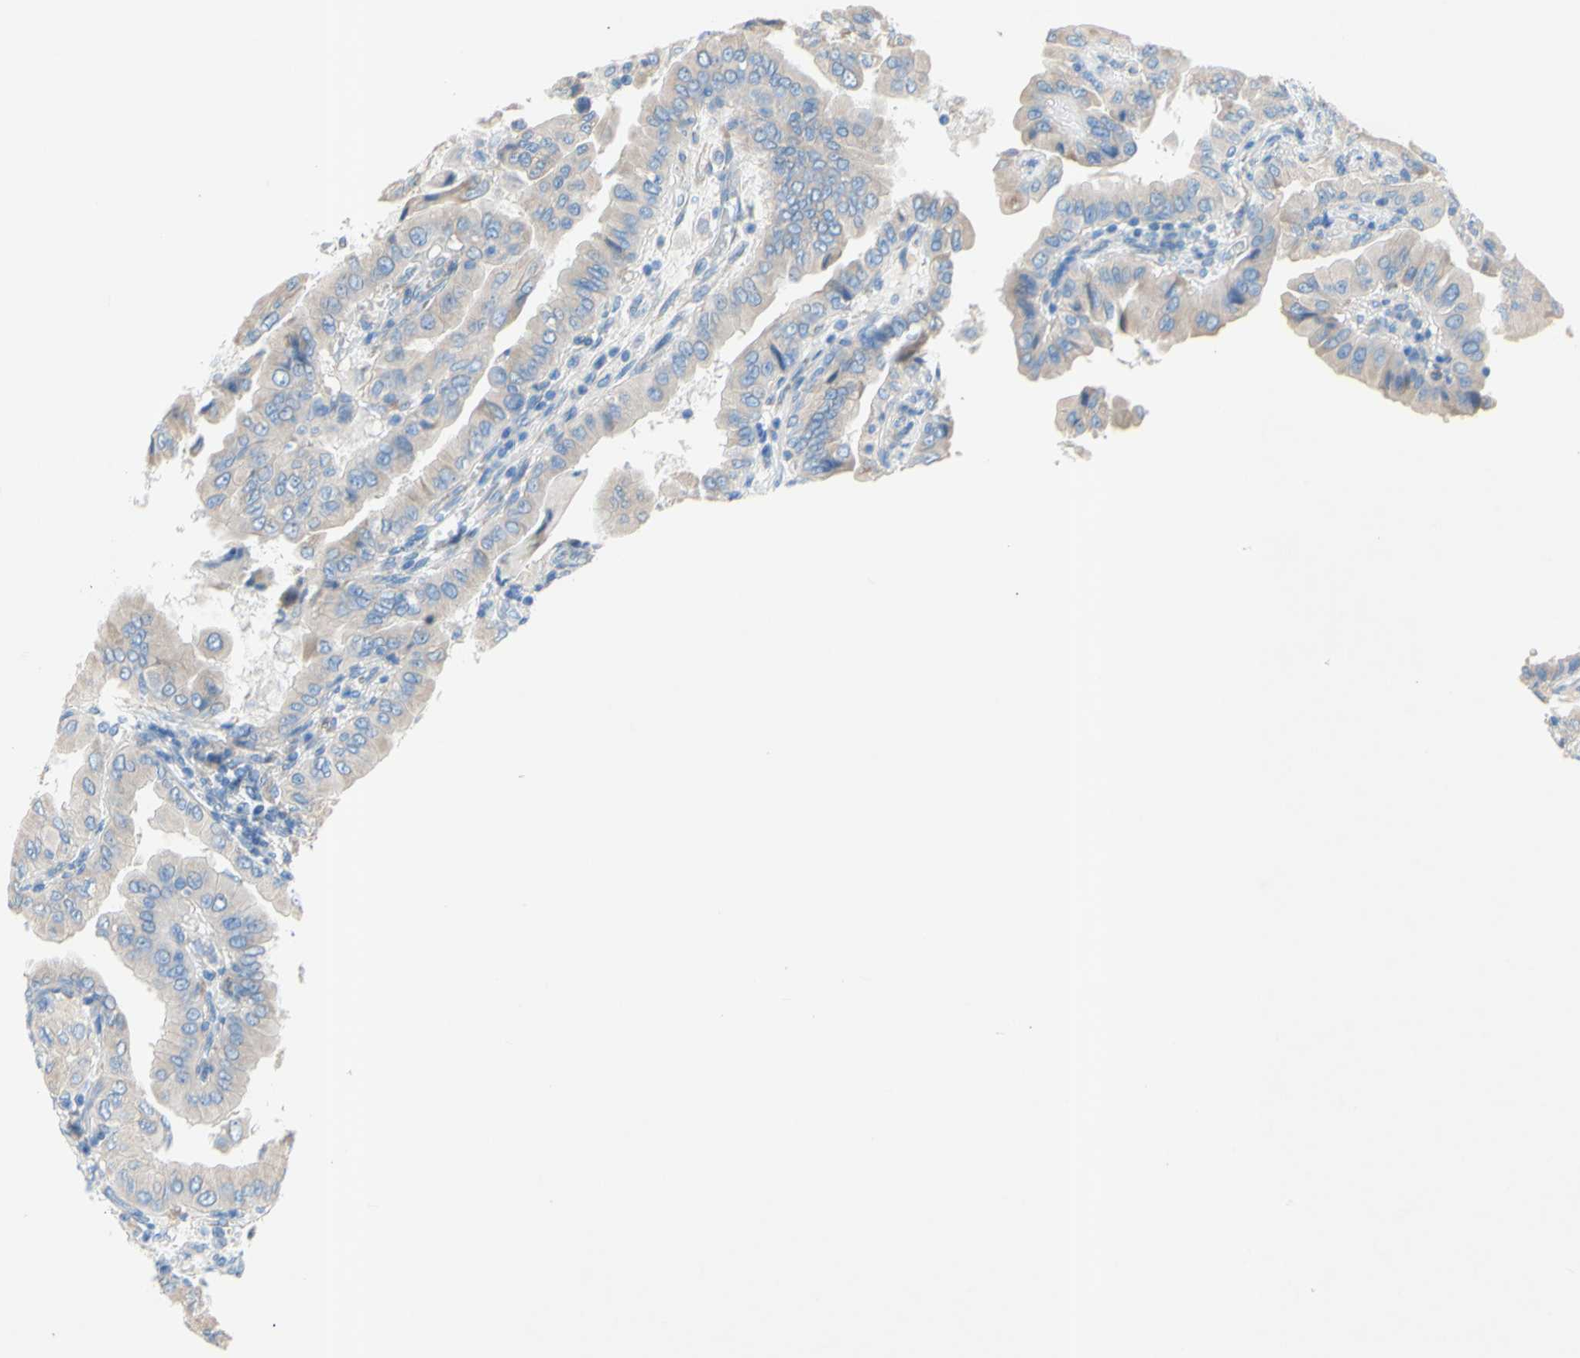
{"staining": {"intensity": "negative", "quantity": "none", "location": "none"}, "tissue": "thyroid cancer", "cell_type": "Tumor cells", "image_type": "cancer", "snomed": [{"axis": "morphology", "description": "Papillary adenocarcinoma, NOS"}, {"axis": "topography", "description": "Thyroid gland"}], "caption": "High power microscopy image of an IHC photomicrograph of thyroid cancer (papillary adenocarcinoma), revealing no significant staining in tumor cells. (IHC, brightfield microscopy, high magnification).", "gene": "TMIGD2", "patient": {"sex": "male", "age": 33}}